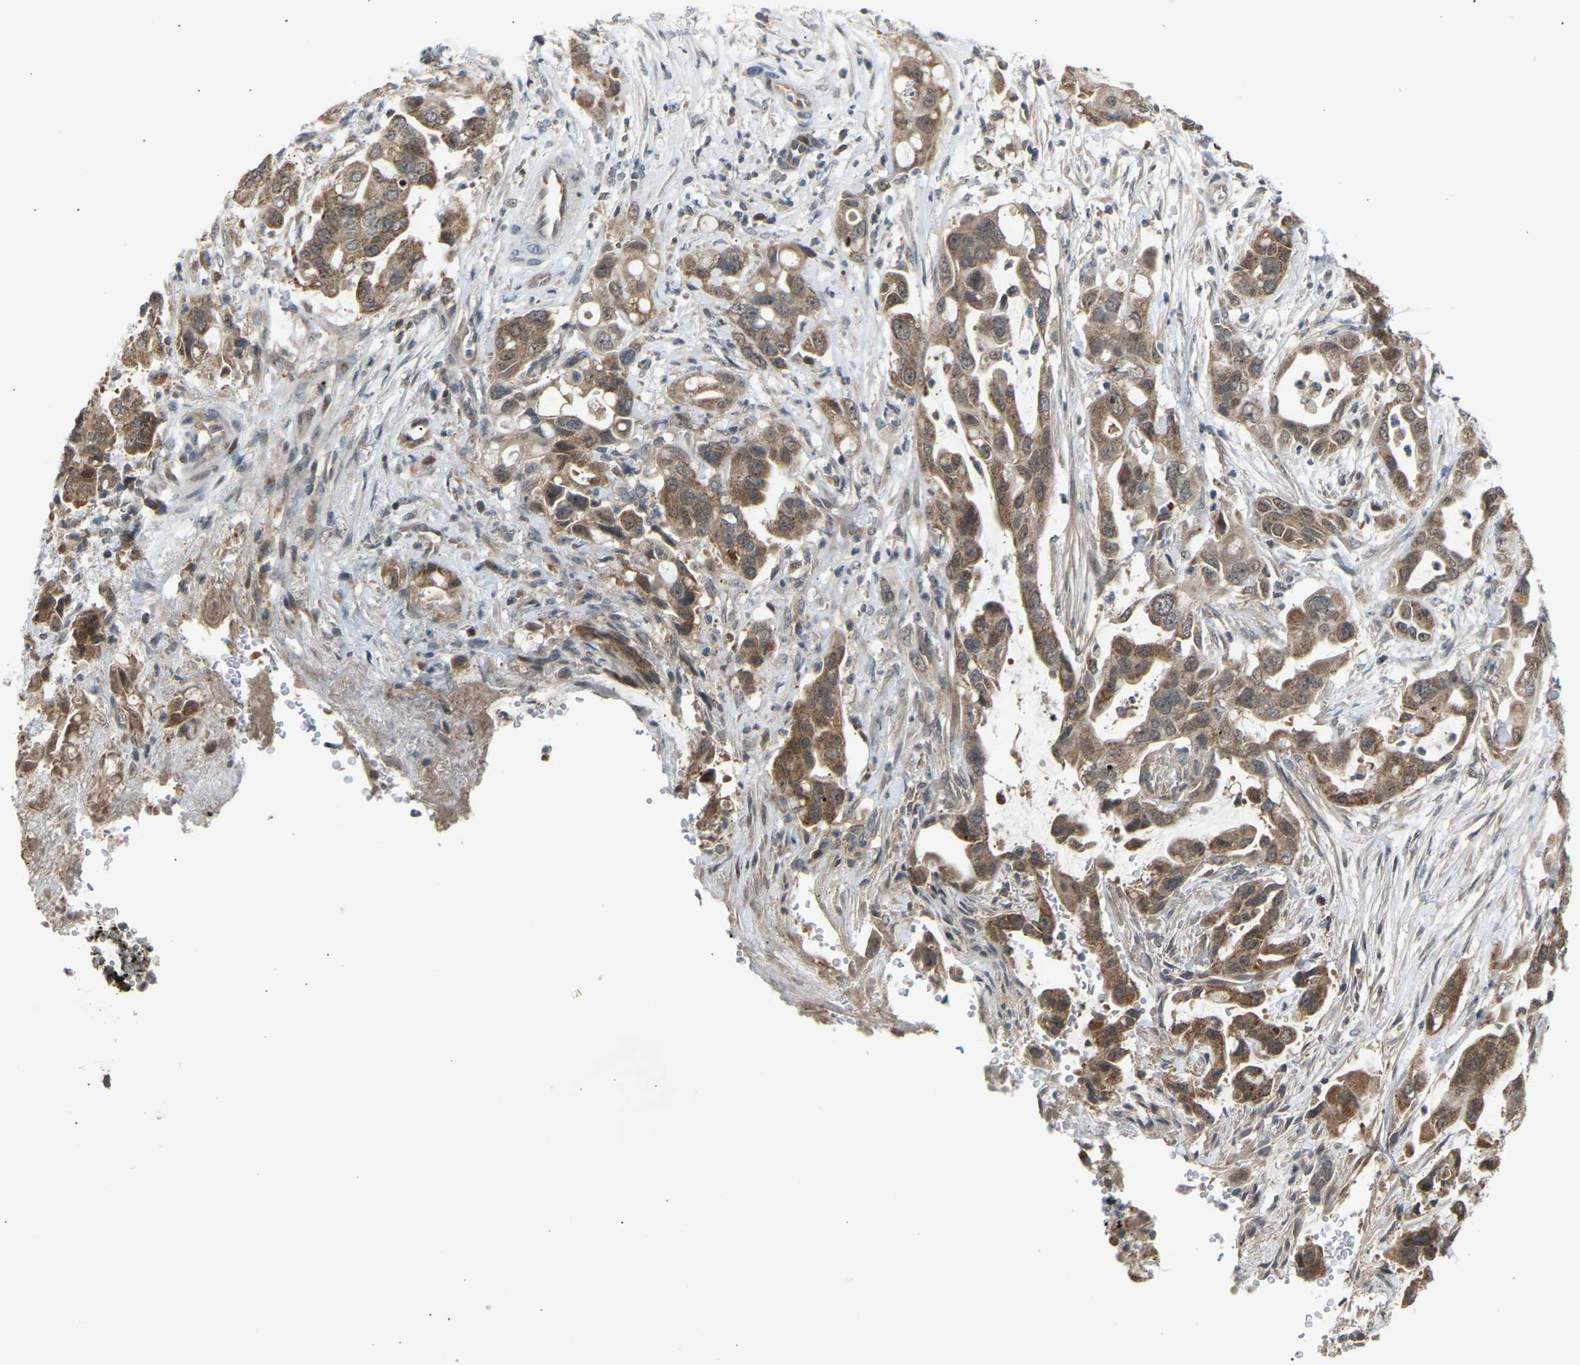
{"staining": {"intensity": "moderate", "quantity": ">75%", "location": "cytoplasmic/membranous"}, "tissue": "pancreatic cancer", "cell_type": "Tumor cells", "image_type": "cancer", "snomed": [{"axis": "morphology", "description": "Adenocarcinoma, NOS"}, {"axis": "topography", "description": "Pancreas"}], "caption": "Immunohistochemical staining of pancreatic cancer (adenocarcinoma) demonstrates medium levels of moderate cytoplasmic/membranous protein positivity in about >75% of tumor cells.", "gene": "SLIRP", "patient": {"sex": "female", "age": 70}}